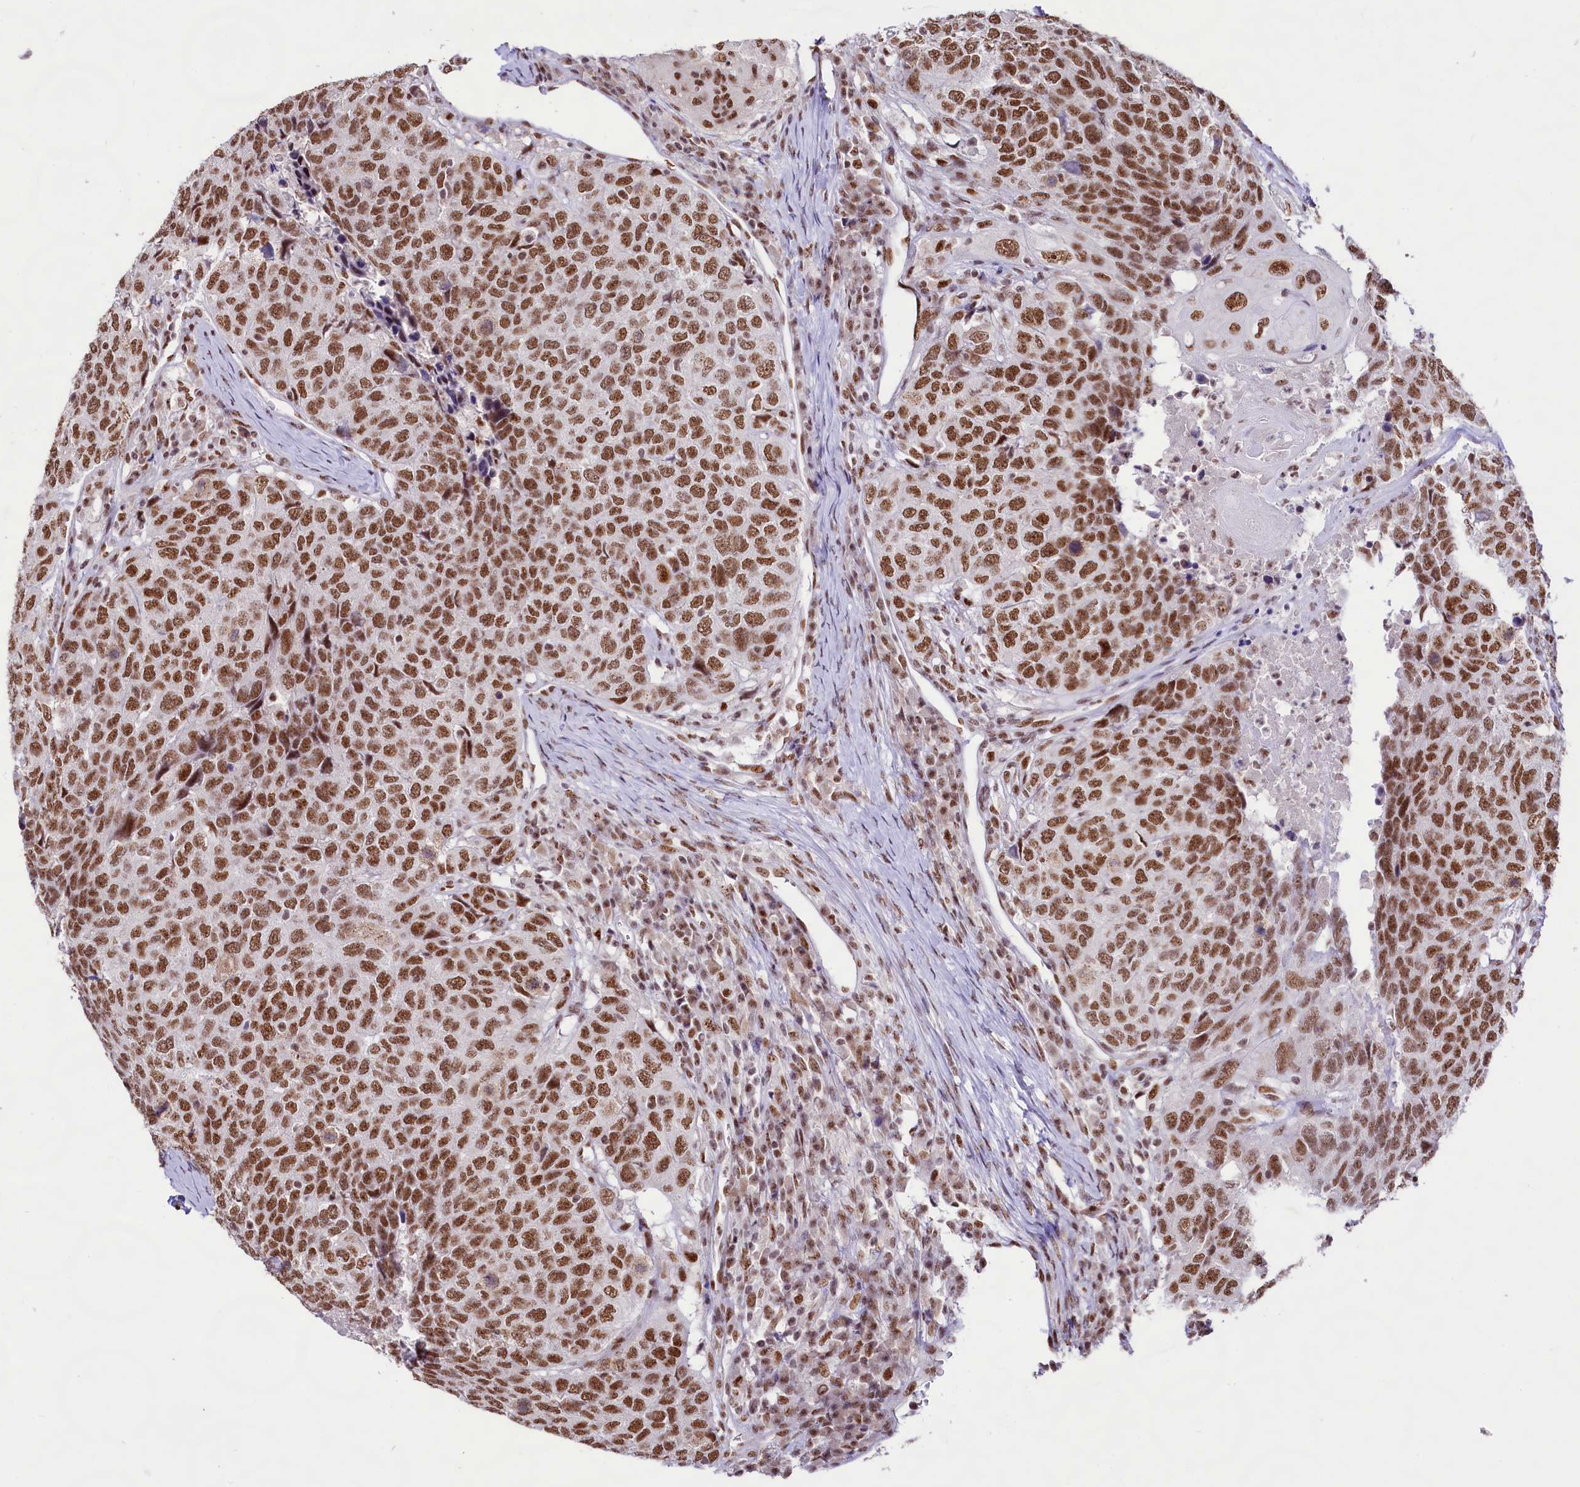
{"staining": {"intensity": "moderate", "quantity": ">75%", "location": "nuclear"}, "tissue": "head and neck cancer", "cell_type": "Tumor cells", "image_type": "cancer", "snomed": [{"axis": "morphology", "description": "Squamous cell carcinoma, NOS"}, {"axis": "topography", "description": "Head-Neck"}], "caption": "This micrograph exhibits immunohistochemistry staining of human head and neck squamous cell carcinoma, with medium moderate nuclear staining in about >75% of tumor cells.", "gene": "HIRA", "patient": {"sex": "male", "age": 66}}